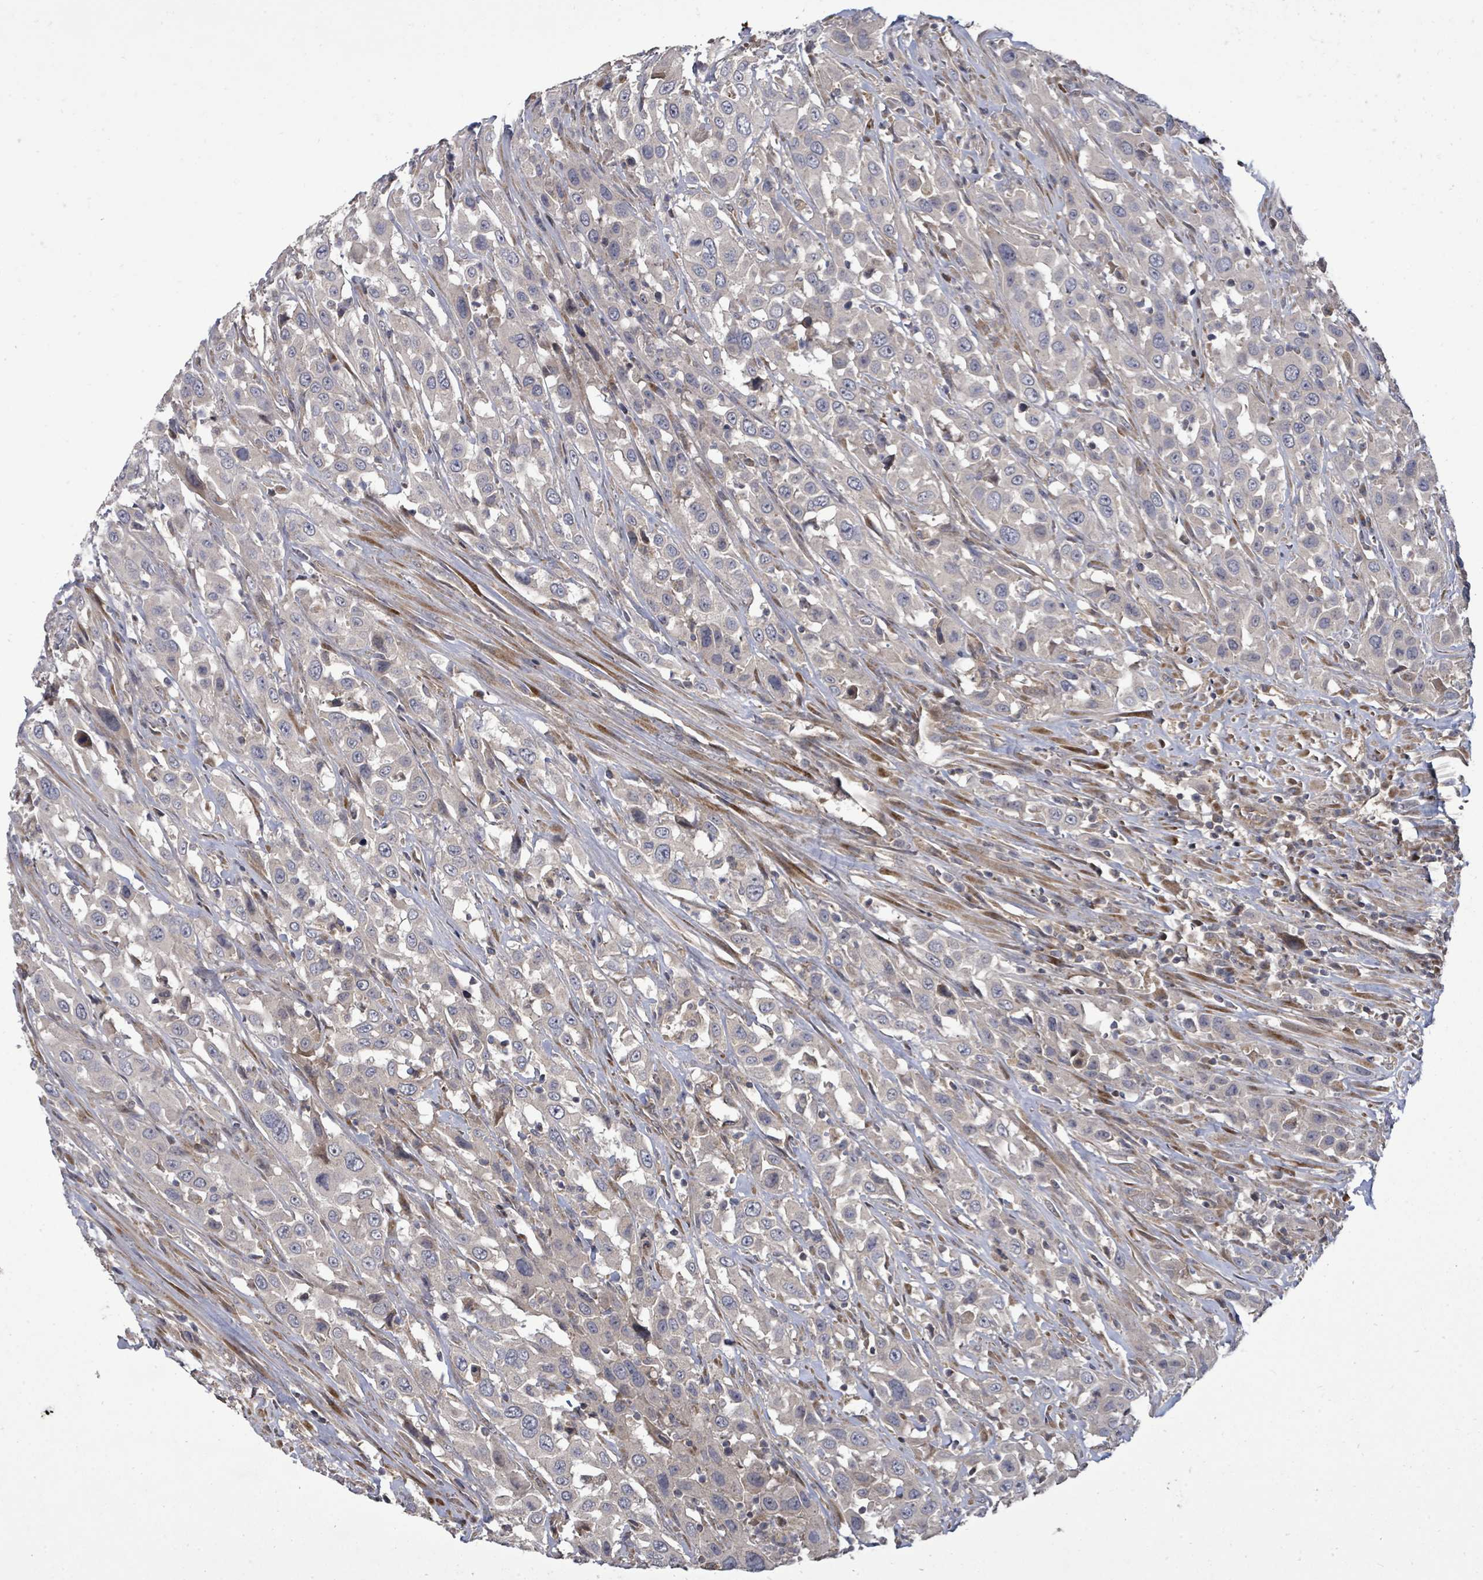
{"staining": {"intensity": "negative", "quantity": "none", "location": "none"}, "tissue": "urothelial cancer", "cell_type": "Tumor cells", "image_type": "cancer", "snomed": [{"axis": "morphology", "description": "Urothelial carcinoma, High grade"}, {"axis": "topography", "description": "Urinary bladder"}], "caption": "A micrograph of urothelial cancer stained for a protein displays no brown staining in tumor cells.", "gene": "KRTAP27-1", "patient": {"sex": "male", "age": 61}}